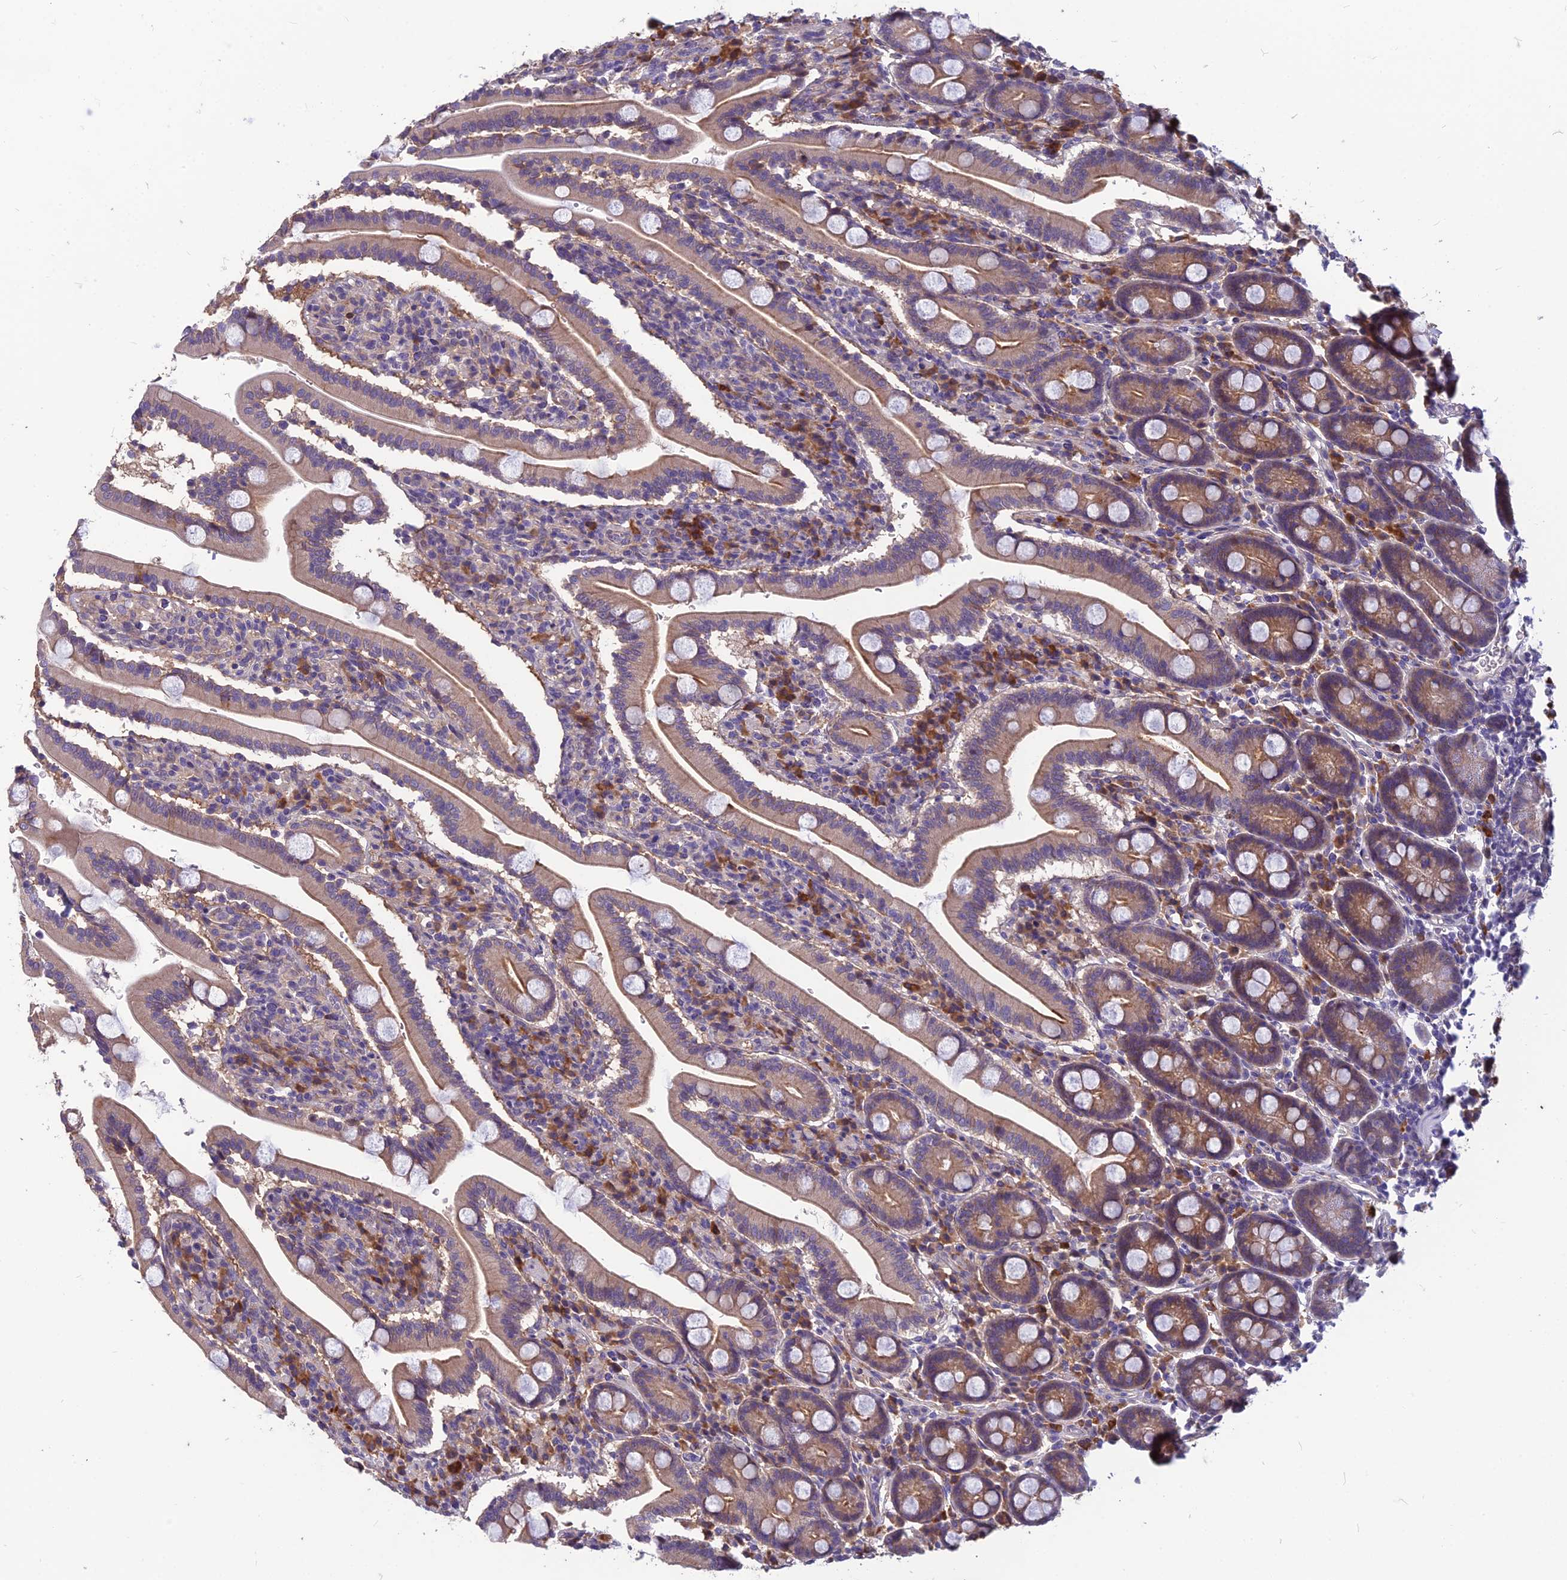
{"staining": {"intensity": "moderate", "quantity": "25%-75%", "location": "cytoplasmic/membranous"}, "tissue": "duodenum", "cell_type": "Glandular cells", "image_type": "normal", "snomed": [{"axis": "morphology", "description": "Normal tissue, NOS"}, {"axis": "topography", "description": "Duodenum"}], "caption": "The photomicrograph exhibits staining of unremarkable duodenum, revealing moderate cytoplasmic/membranous protein expression (brown color) within glandular cells.", "gene": "TSPAN15", "patient": {"sex": "male", "age": 35}}